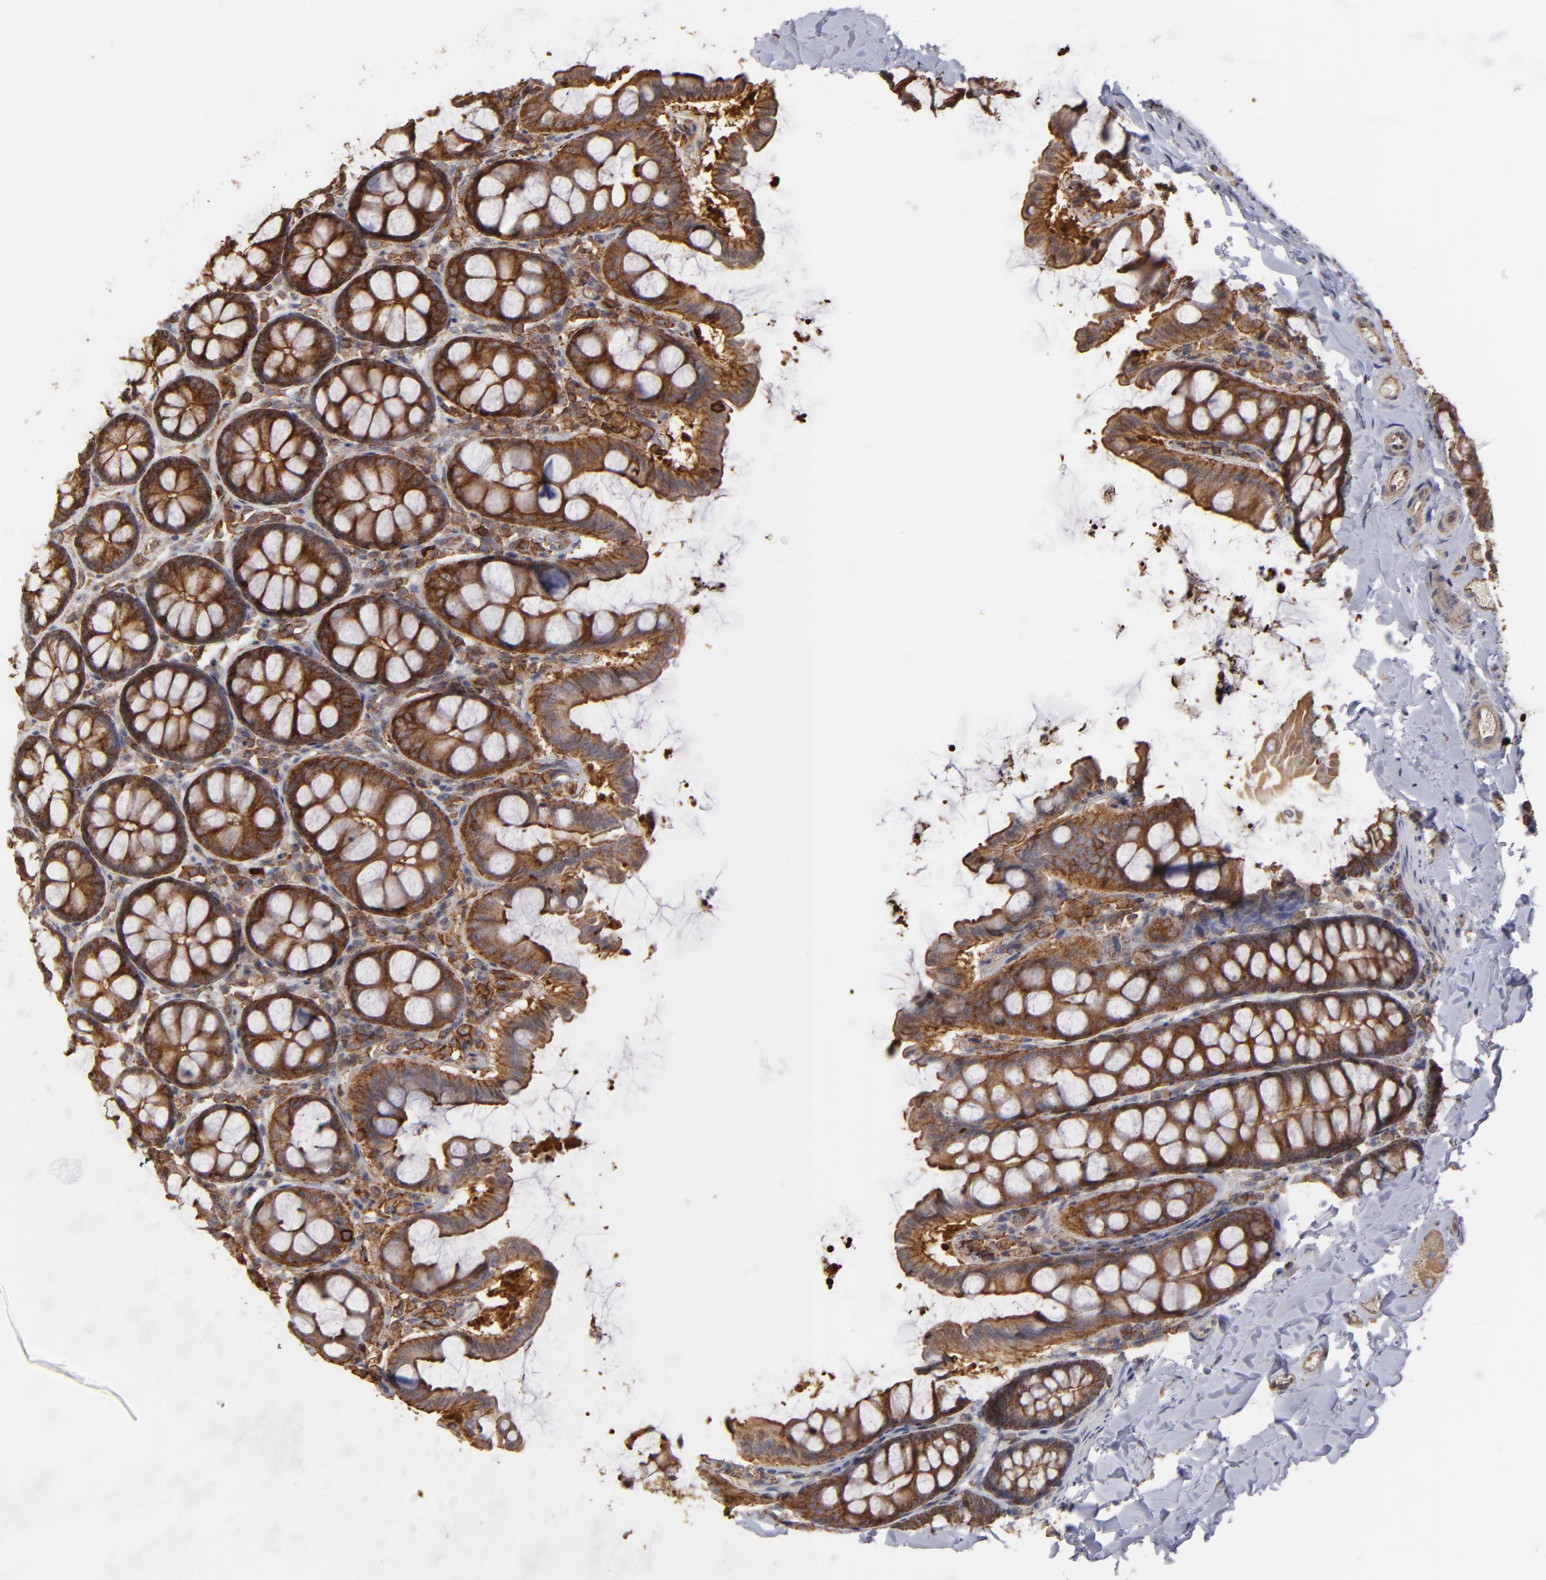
{"staining": {"intensity": "weak", "quantity": ">75%", "location": "cytoplasmic/membranous"}, "tissue": "colon", "cell_type": "Endothelial cells", "image_type": "normal", "snomed": [{"axis": "morphology", "description": "Normal tissue, NOS"}, {"axis": "topography", "description": "Colon"}], "caption": "The histopathology image displays a brown stain indicating the presence of a protein in the cytoplasmic/membranous of endothelial cells in colon.", "gene": "ACTB", "patient": {"sex": "female", "age": 61}}